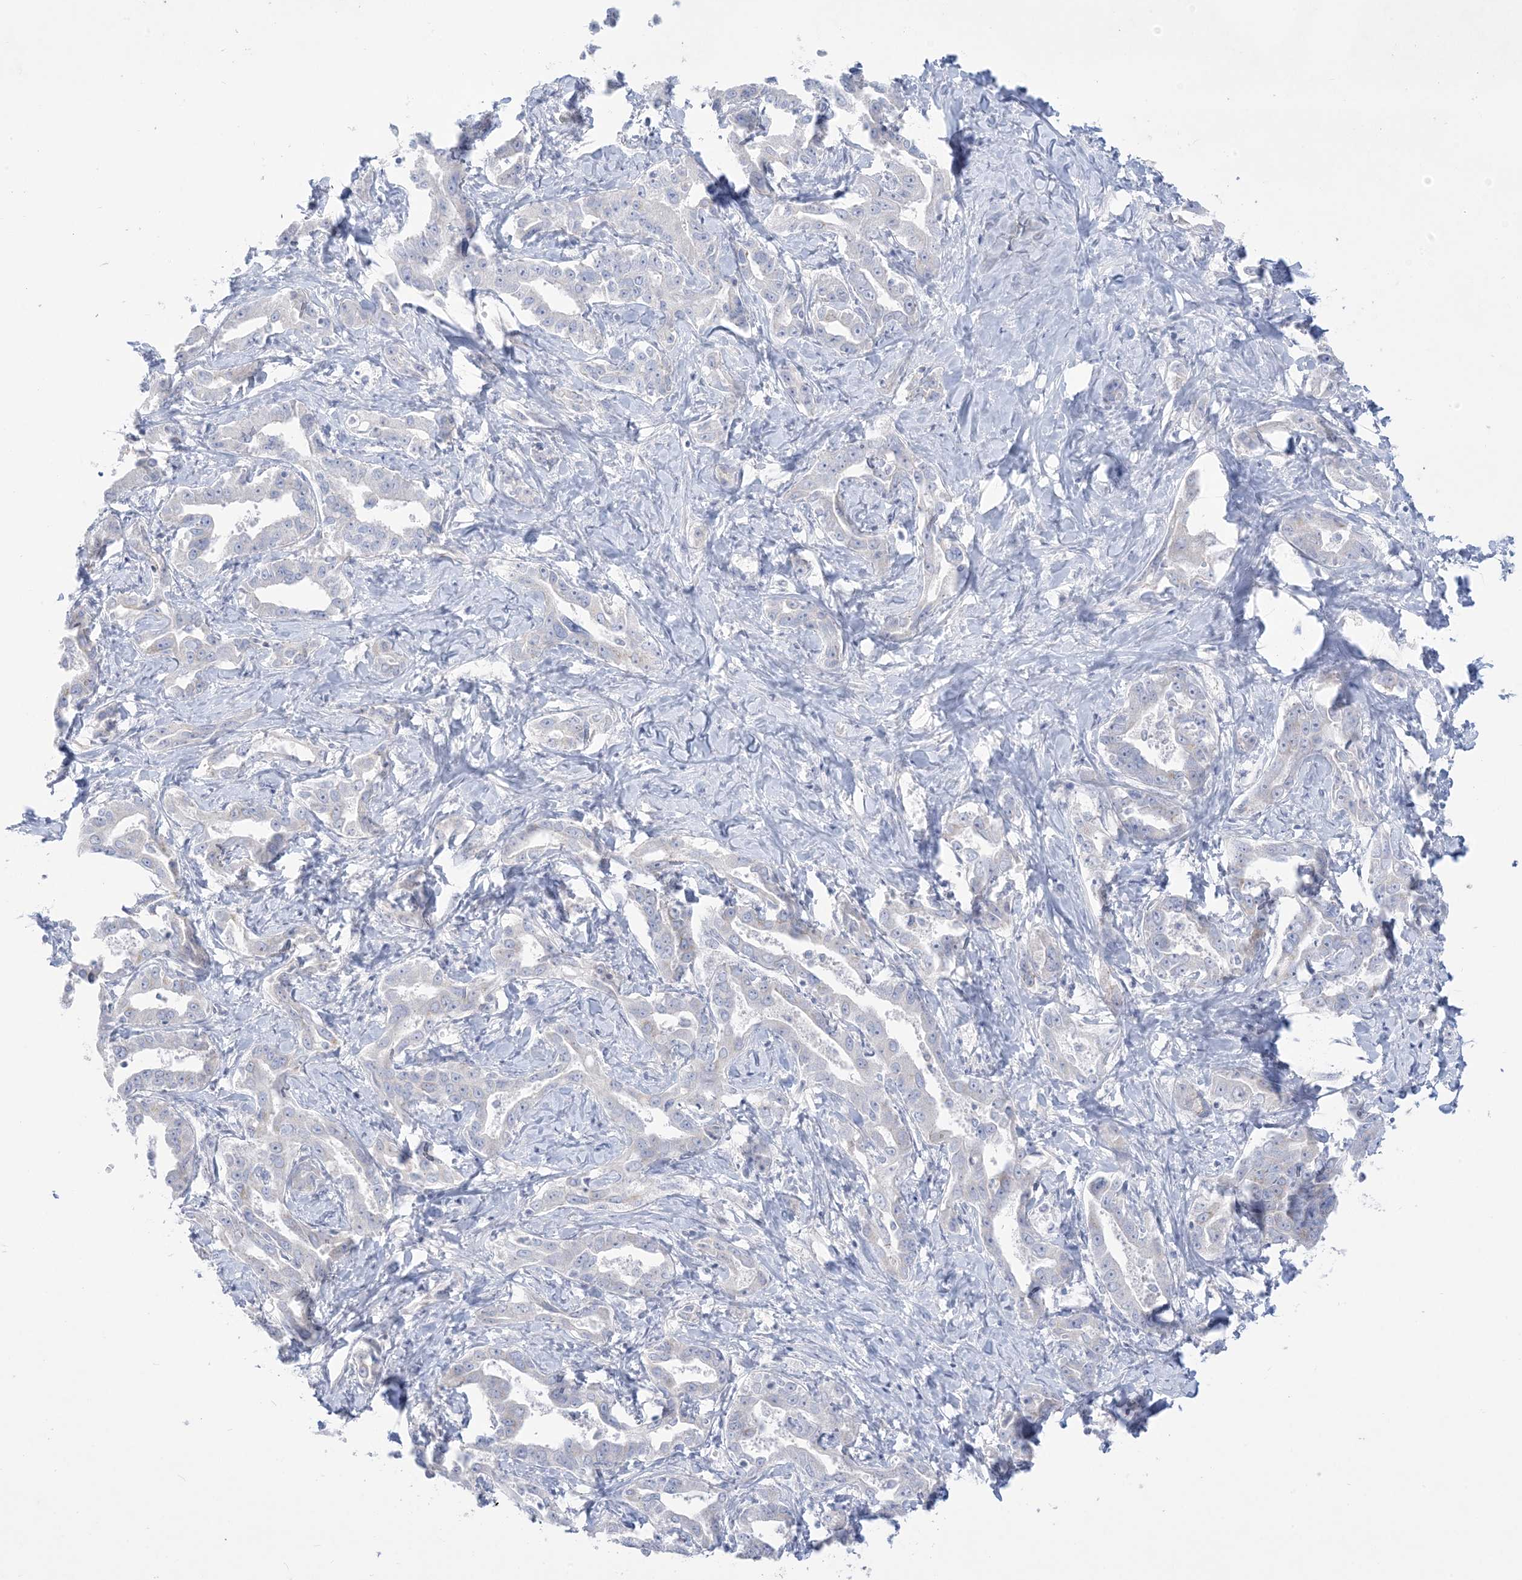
{"staining": {"intensity": "negative", "quantity": "none", "location": "none"}, "tissue": "liver cancer", "cell_type": "Tumor cells", "image_type": "cancer", "snomed": [{"axis": "morphology", "description": "Cholangiocarcinoma"}, {"axis": "topography", "description": "Liver"}], "caption": "An immunohistochemistry (IHC) histopathology image of liver cholangiocarcinoma is shown. There is no staining in tumor cells of liver cholangiocarcinoma.", "gene": "B3GNT7", "patient": {"sex": "male", "age": 59}}